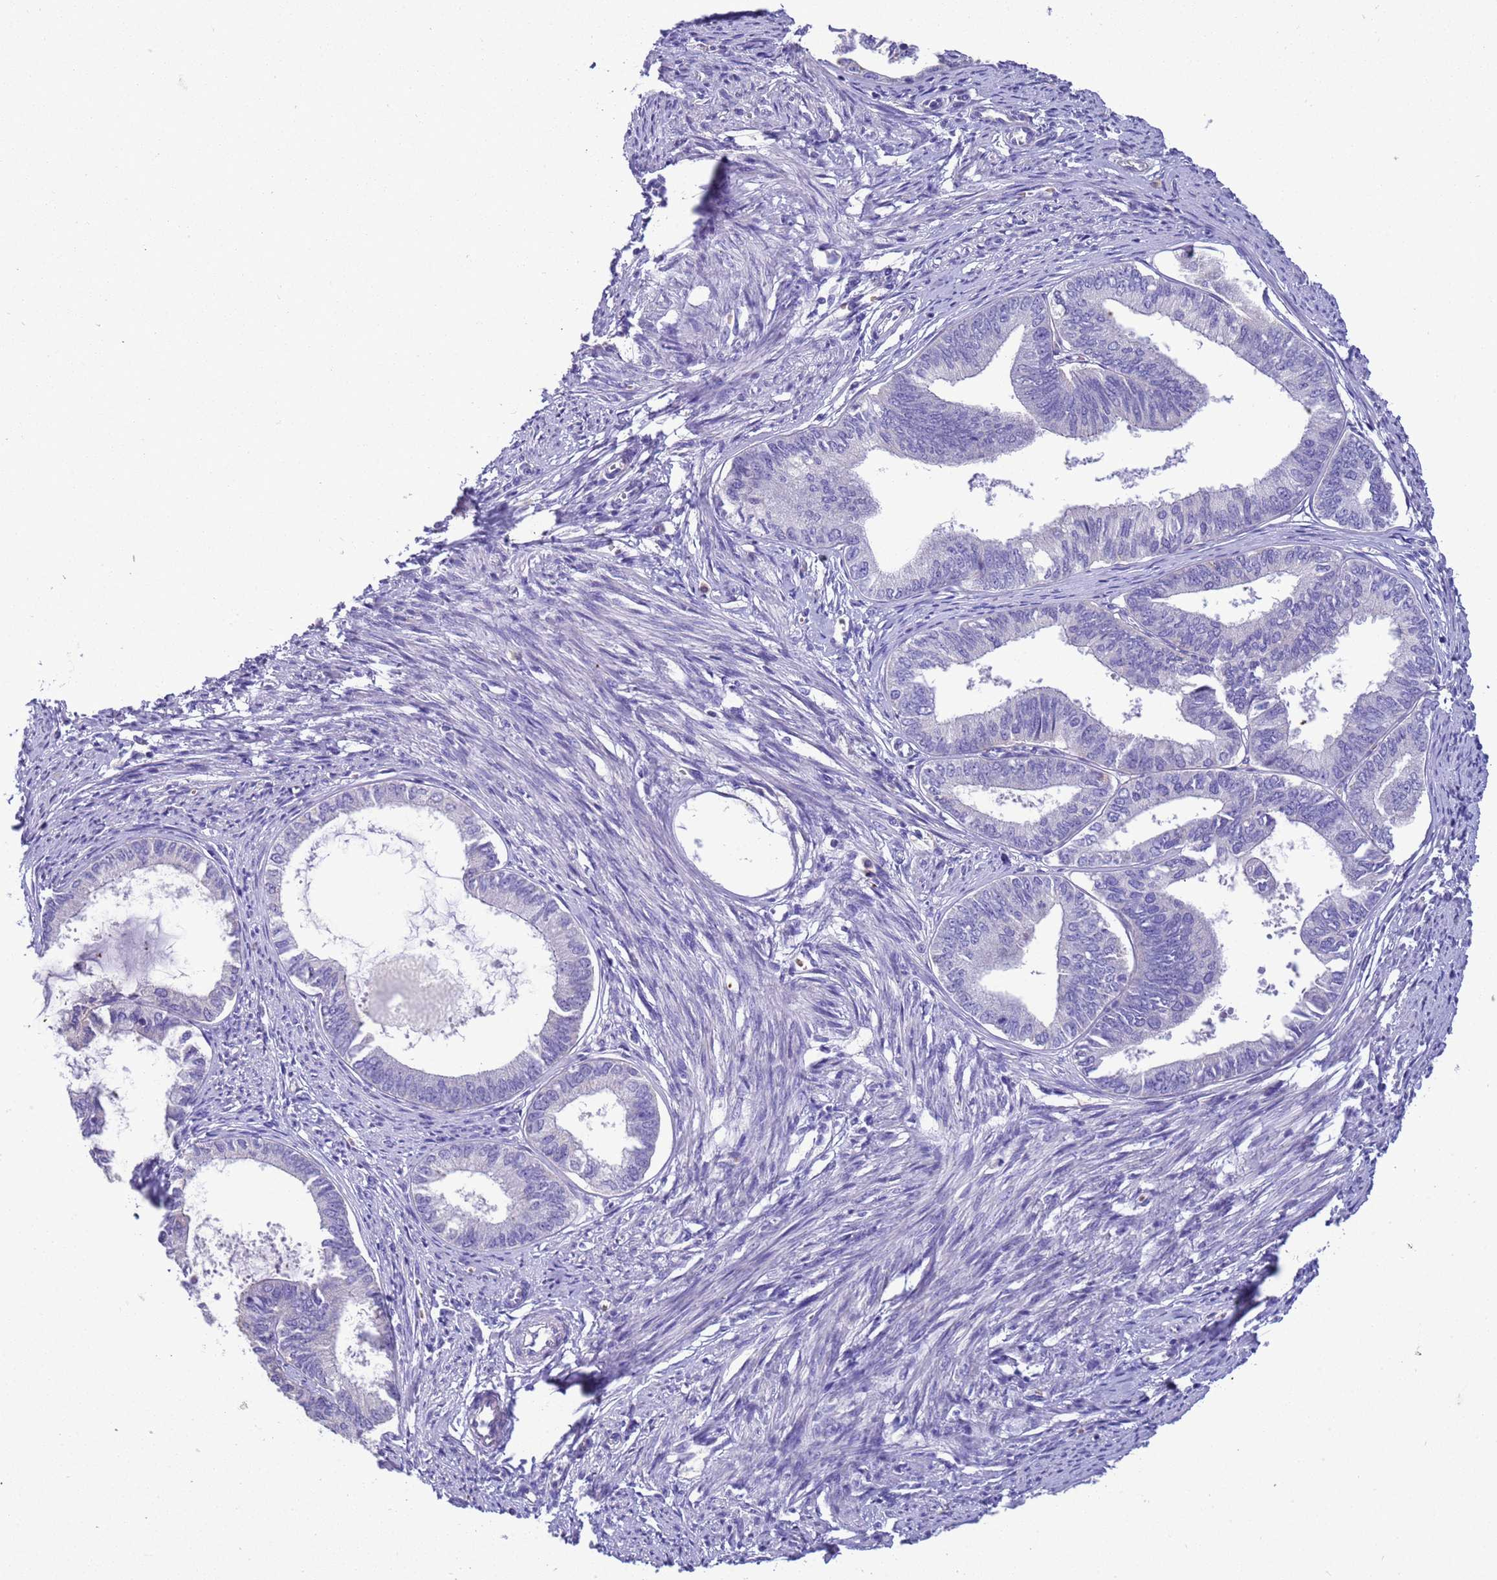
{"staining": {"intensity": "negative", "quantity": "none", "location": "none"}, "tissue": "endometrial cancer", "cell_type": "Tumor cells", "image_type": "cancer", "snomed": [{"axis": "morphology", "description": "Adenocarcinoma, NOS"}, {"axis": "topography", "description": "Endometrium"}], "caption": "A high-resolution image shows IHC staining of endometrial cancer, which demonstrates no significant positivity in tumor cells. Nuclei are stained in blue.", "gene": "SLC24A3", "patient": {"sex": "female", "age": 86}}